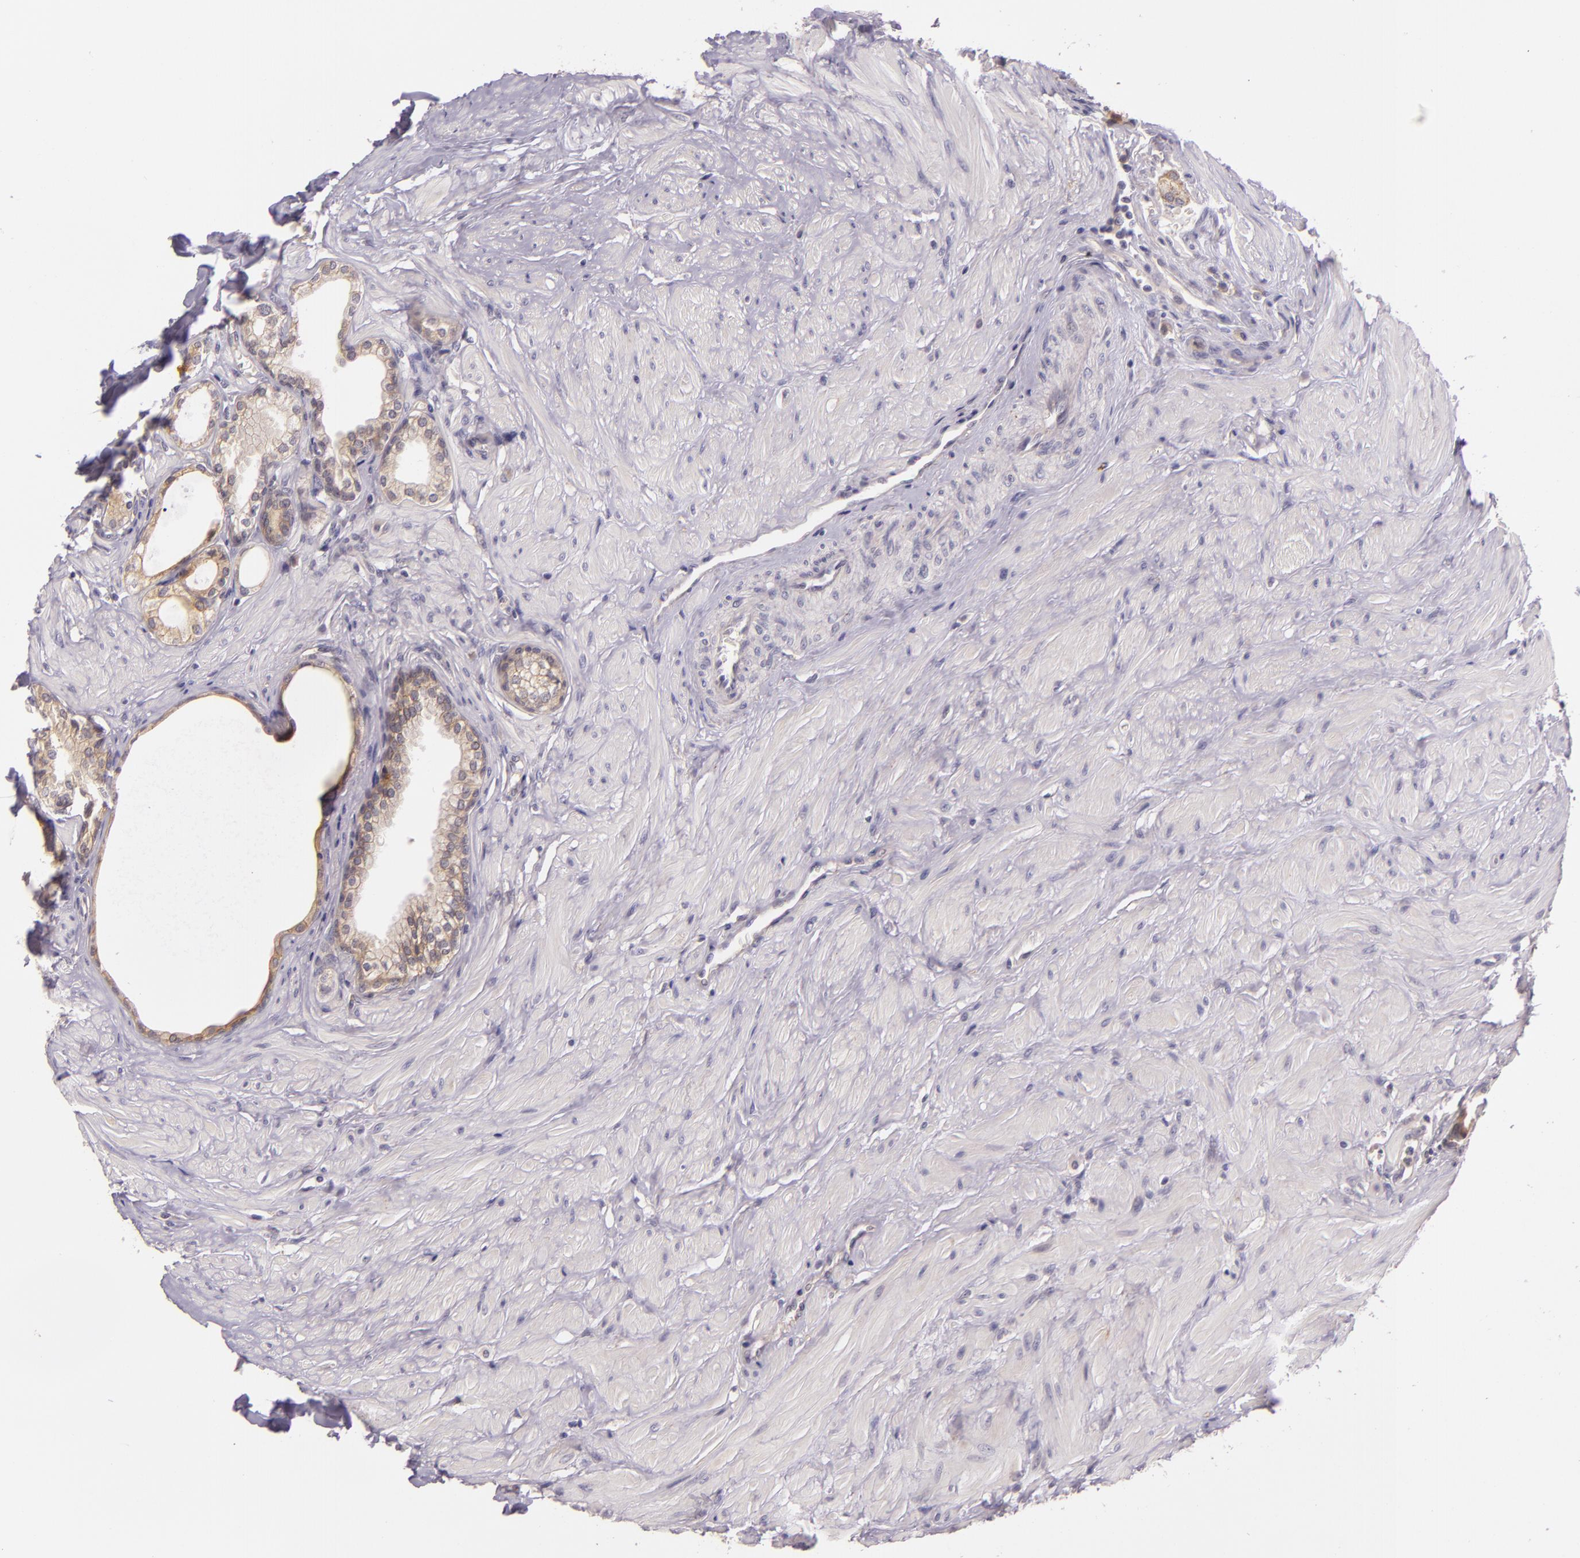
{"staining": {"intensity": "moderate", "quantity": ">75%", "location": "cytoplasmic/membranous"}, "tissue": "prostate", "cell_type": "Glandular cells", "image_type": "normal", "snomed": [{"axis": "morphology", "description": "Normal tissue, NOS"}, {"axis": "topography", "description": "Prostate"}], "caption": "Benign prostate was stained to show a protein in brown. There is medium levels of moderate cytoplasmic/membranous positivity in about >75% of glandular cells.", "gene": "ARMH4", "patient": {"sex": "male", "age": 64}}